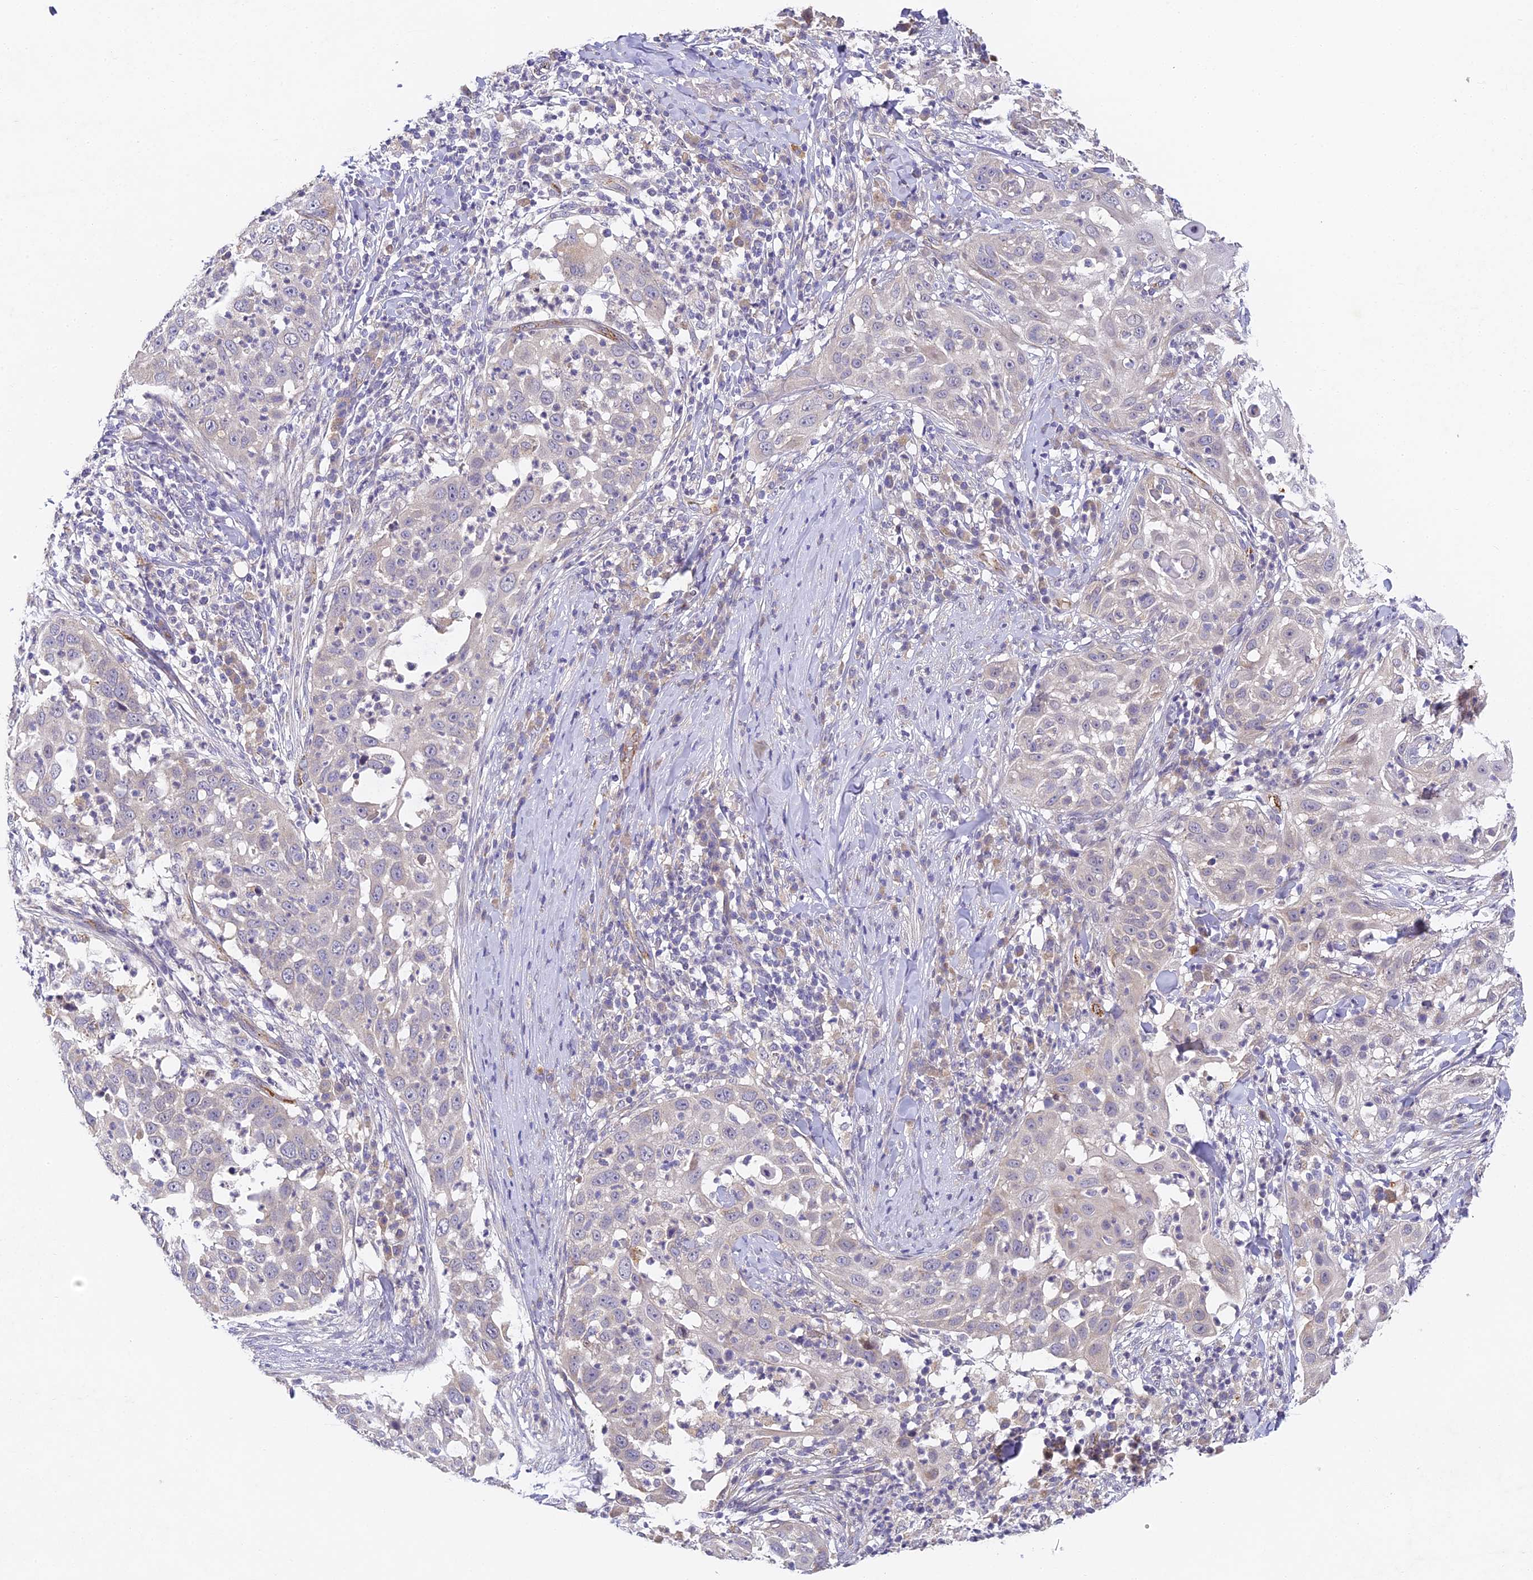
{"staining": {"intensity": "negative", "quantity": "none", "location": "none"}, "tissue": "skin cancer", "cell_type": "Tumor cells", "image_type": "cancer", "snomed": [{"axis": "morphology", "description": "Squamous cell carcinoma, NOS"}, {"axis": "topography", "description": "Skin"}], "caption": "DAB immunohistochemical staining of human squamous cell carcinoma (skin) reveals no significant positivity in tumor cells.", "gene": "DNAAF10", "patient": {"sex": "female", "age": 44}}